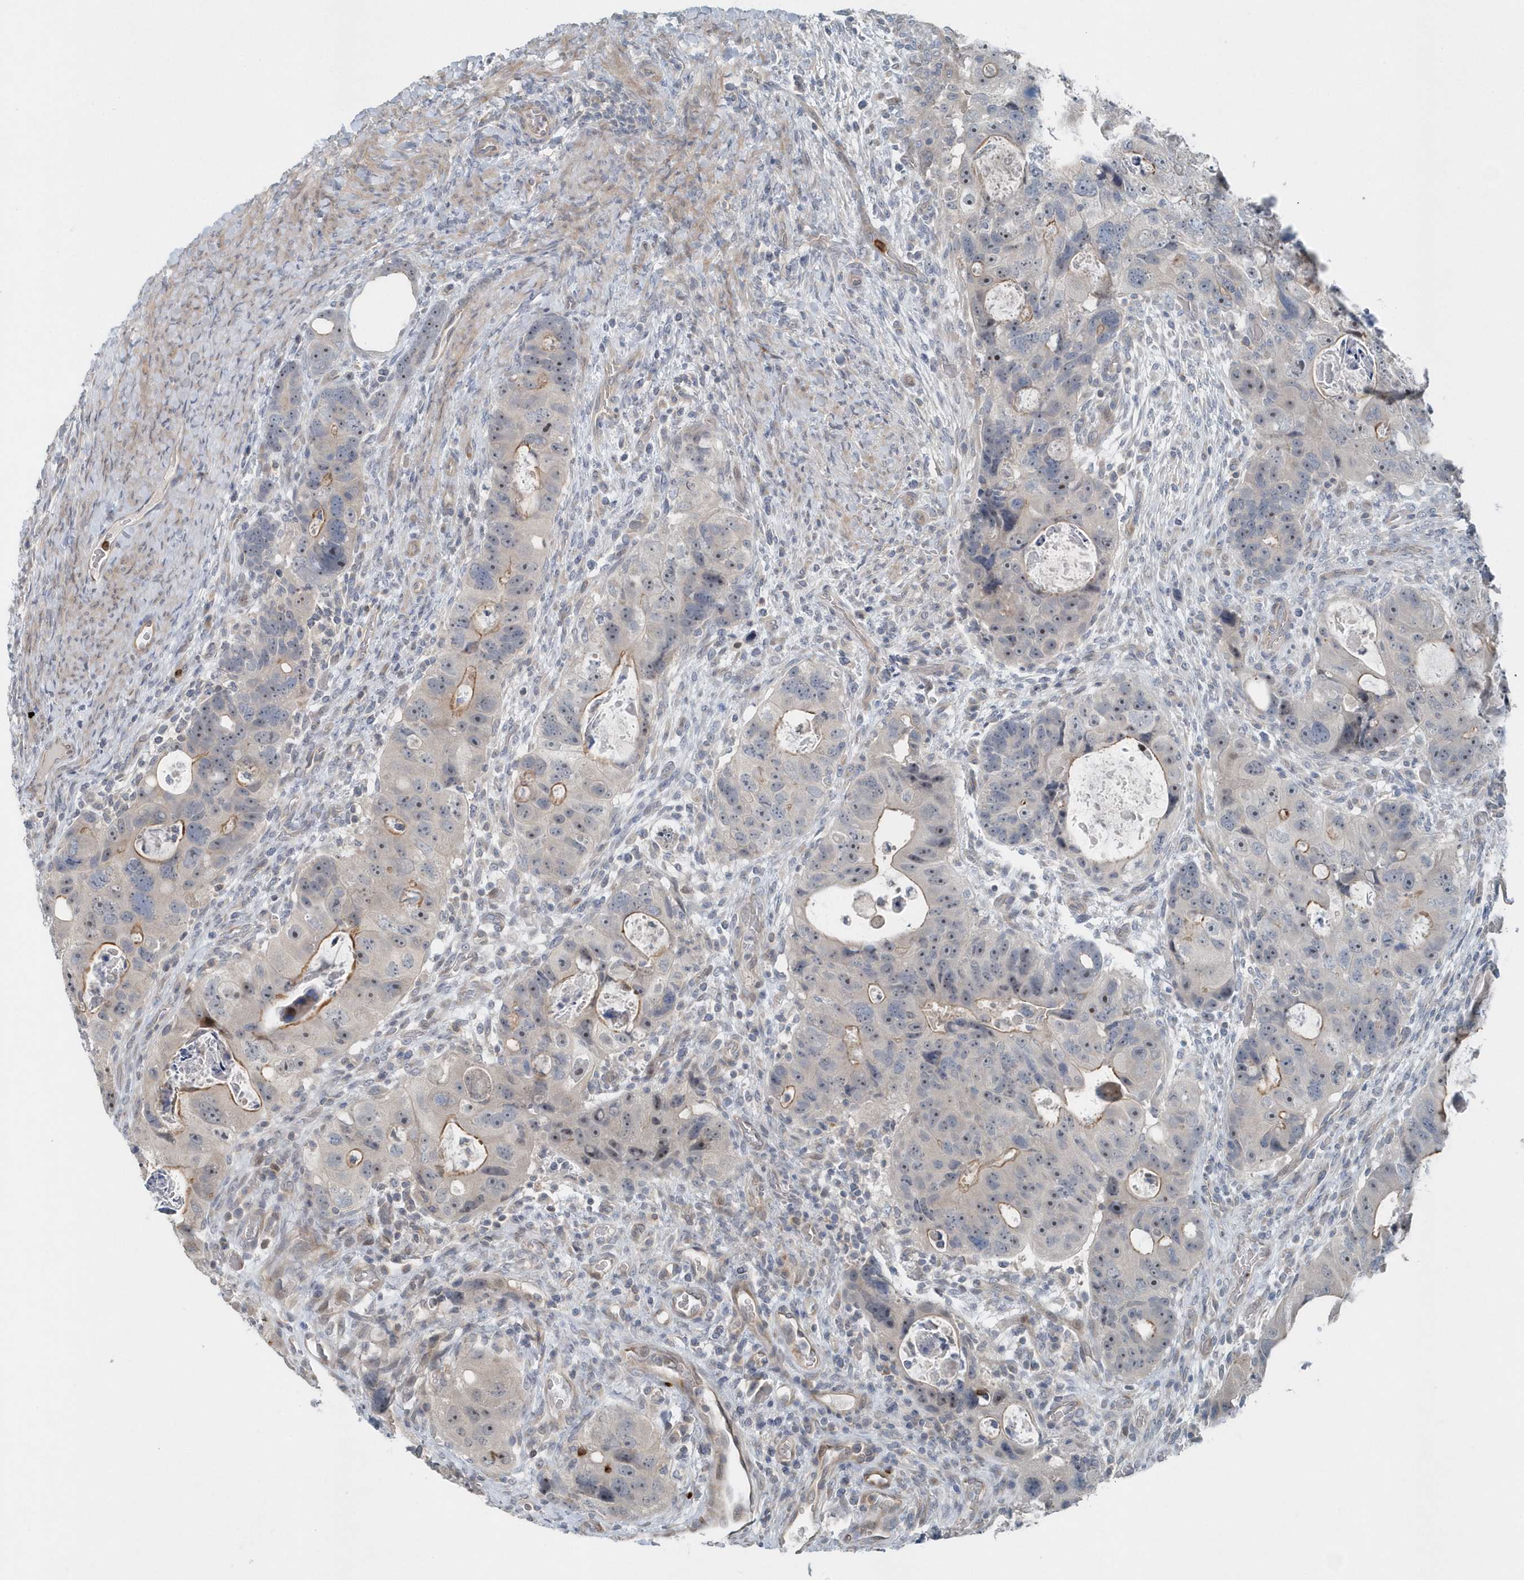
{"staining": {"intensity": "moderate", "quantity": "<25%", "location": "cytoplasmic/membranous"}, "tissue": "colorectal cancer", "cell_type": "Tumor cells", "image_type": "cancer", "snomed": [{"axis": "morphology", "description": "Adenocarcinoma, NOS"}, {"axis": "topography", "description": "Rectum"}], "caption": "The micrograph demonstrates immunohistochemical staining of colorectal cancer (adenocarcinoma). There is moderate cytoplasmic/membranous staining is identified in about <25% of tumor cells.", "gene": "MCC", "patient": {"sex": "male", "age": 59}}